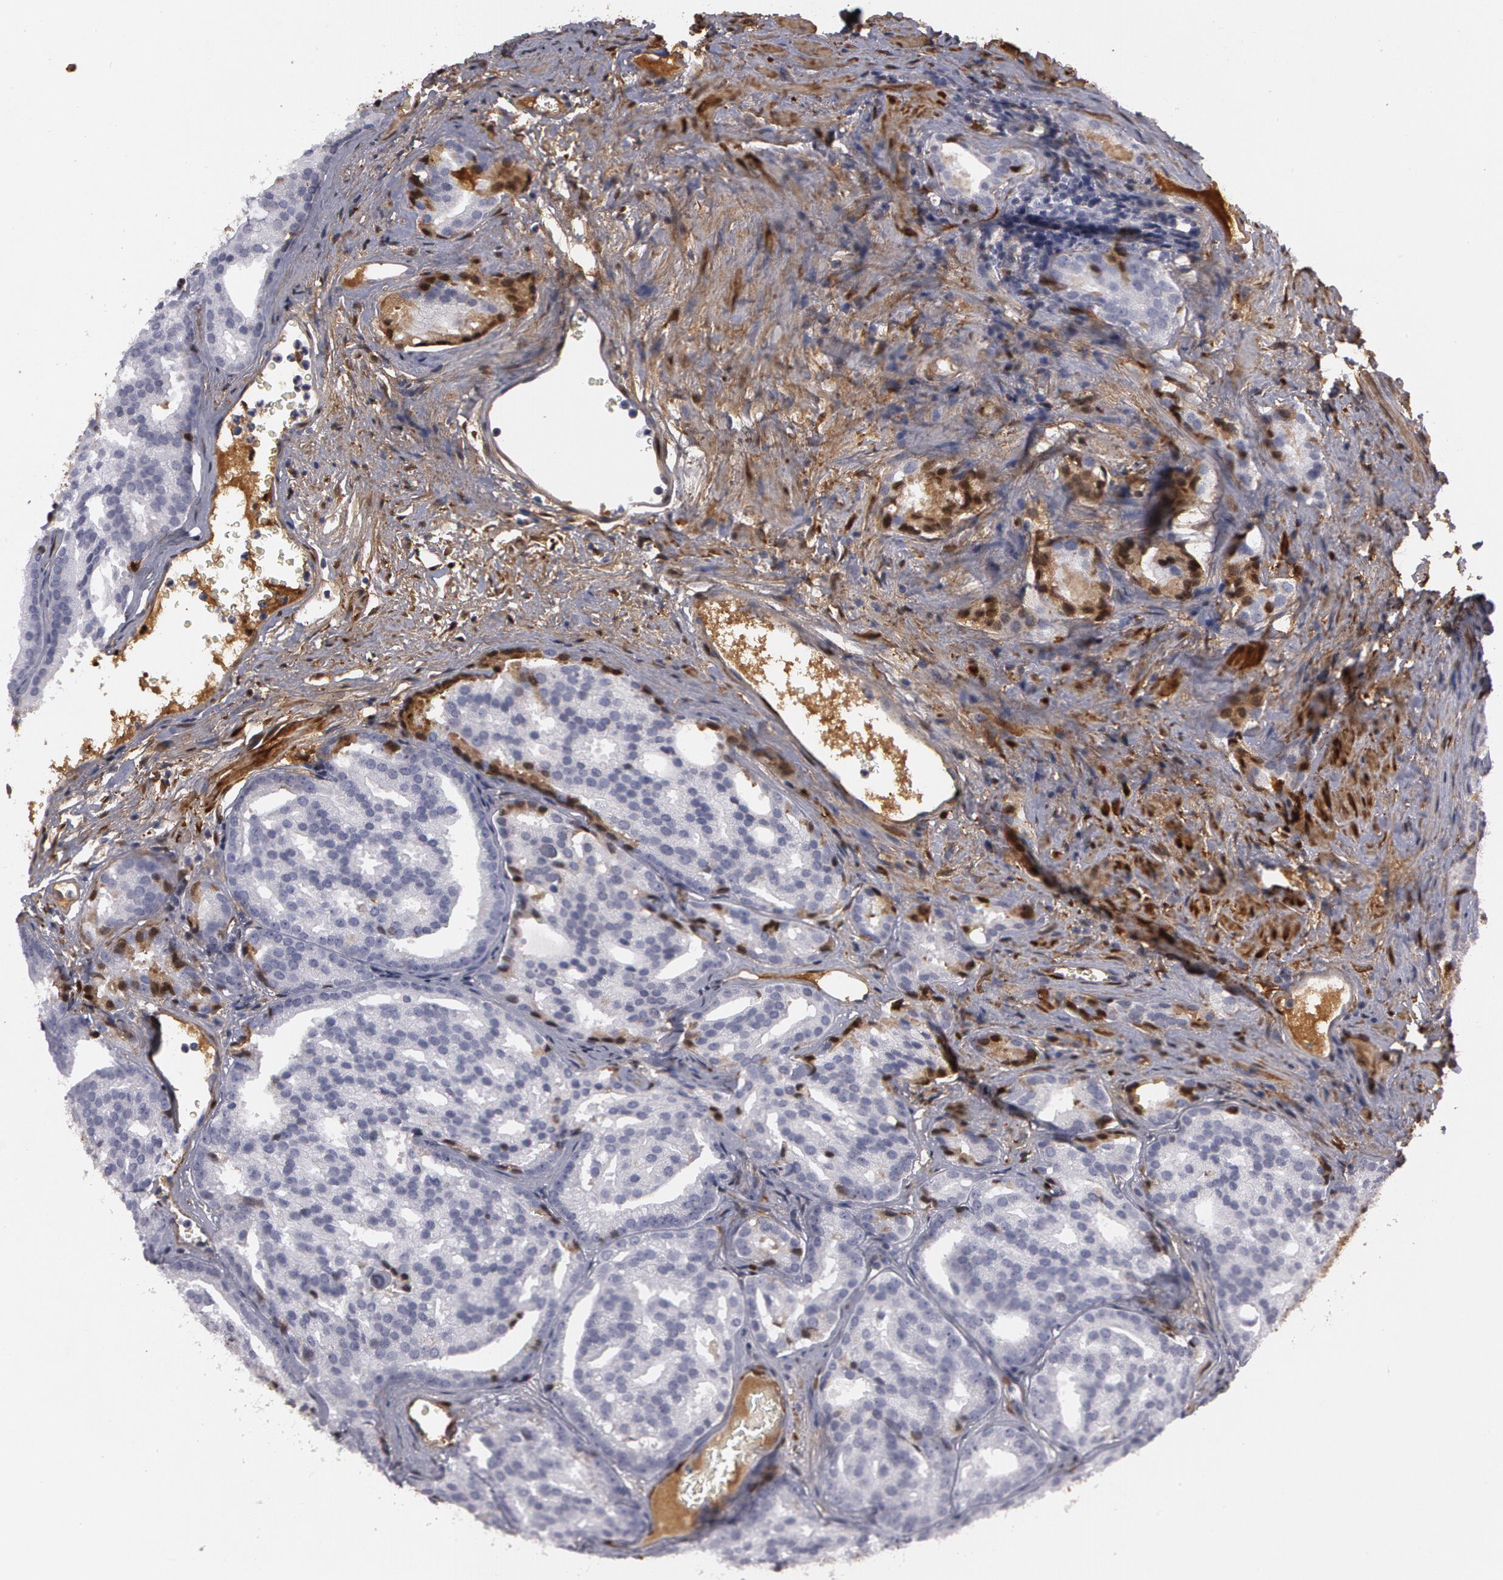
{"staining": {"intensity": "negative", "quantity": "none", "location": "none"}, "tissue": "prostate cancer", "cell_type": "Tumor cells", "image_type": "cancer", "snomed": [{"axis": "morphology", "description": "Adenocarcinoma, High grade"}, {"axis": "topography", "description": "Prostate"}], "caption": "High-grade adenocarcinoma (prostate) stained for a protein using immunohistochemistry shows no positivity tumor cells.", "gene": "TAGLN", "patient": {"sex": "male", "age": 64}}